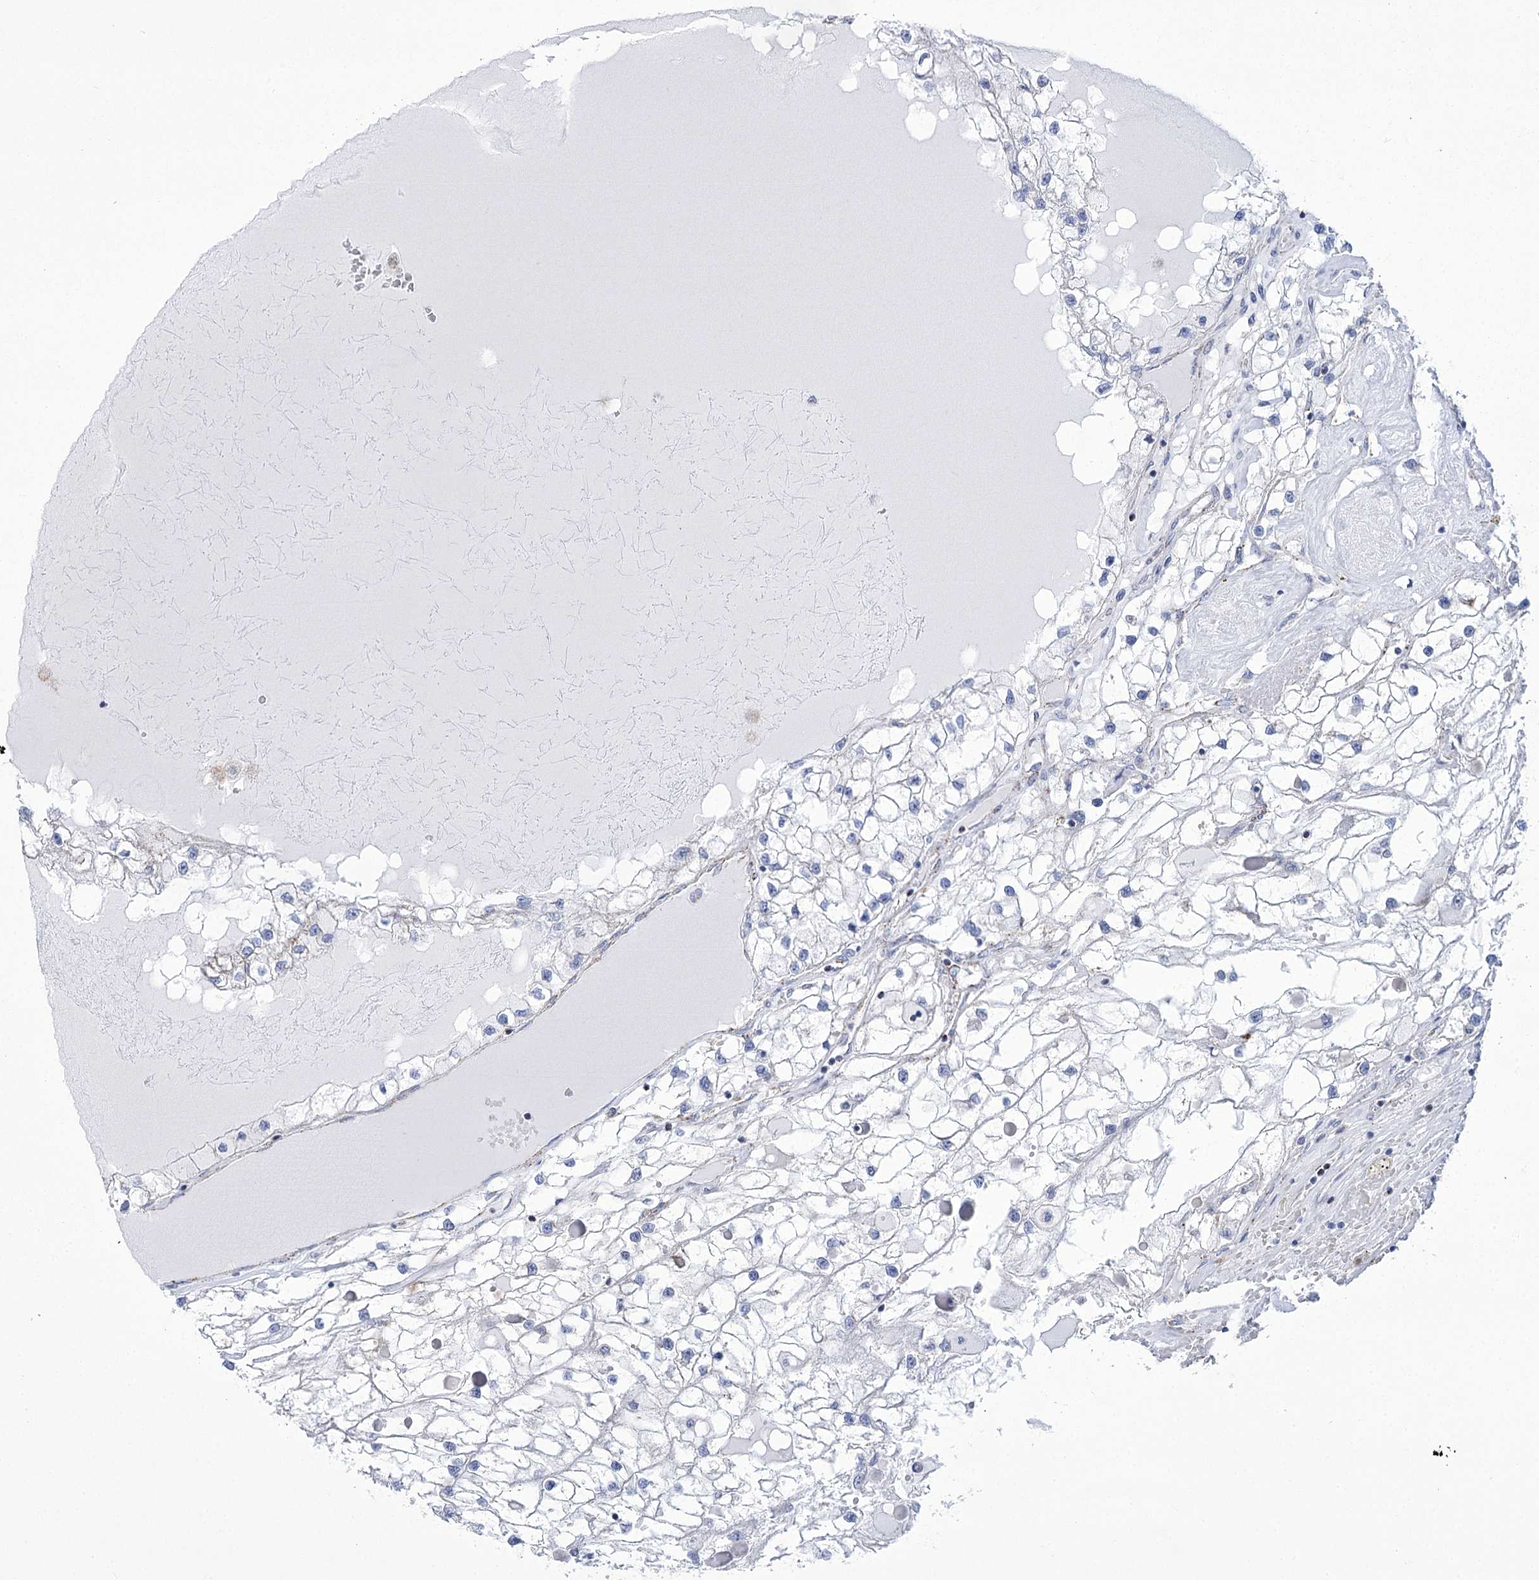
{"staining": {"intensity": "negative", "quantity": "none", "location": "none"}, "tissue": "renal cancer", "cell_type": "Tumor cells", "image_type": "cancer", "snomed": [{"axis": "morphology", "description": "Adenocarcinoma, NOS"}, {"axis": "topography", "description": "Kidney"}], "caption": "Immunohistochemical staining of human renal adenocarcinoma reveals no significant positivity in tumor cells.", "gene": "PDHB", "patient": {"sex": "male", "age": 68}}